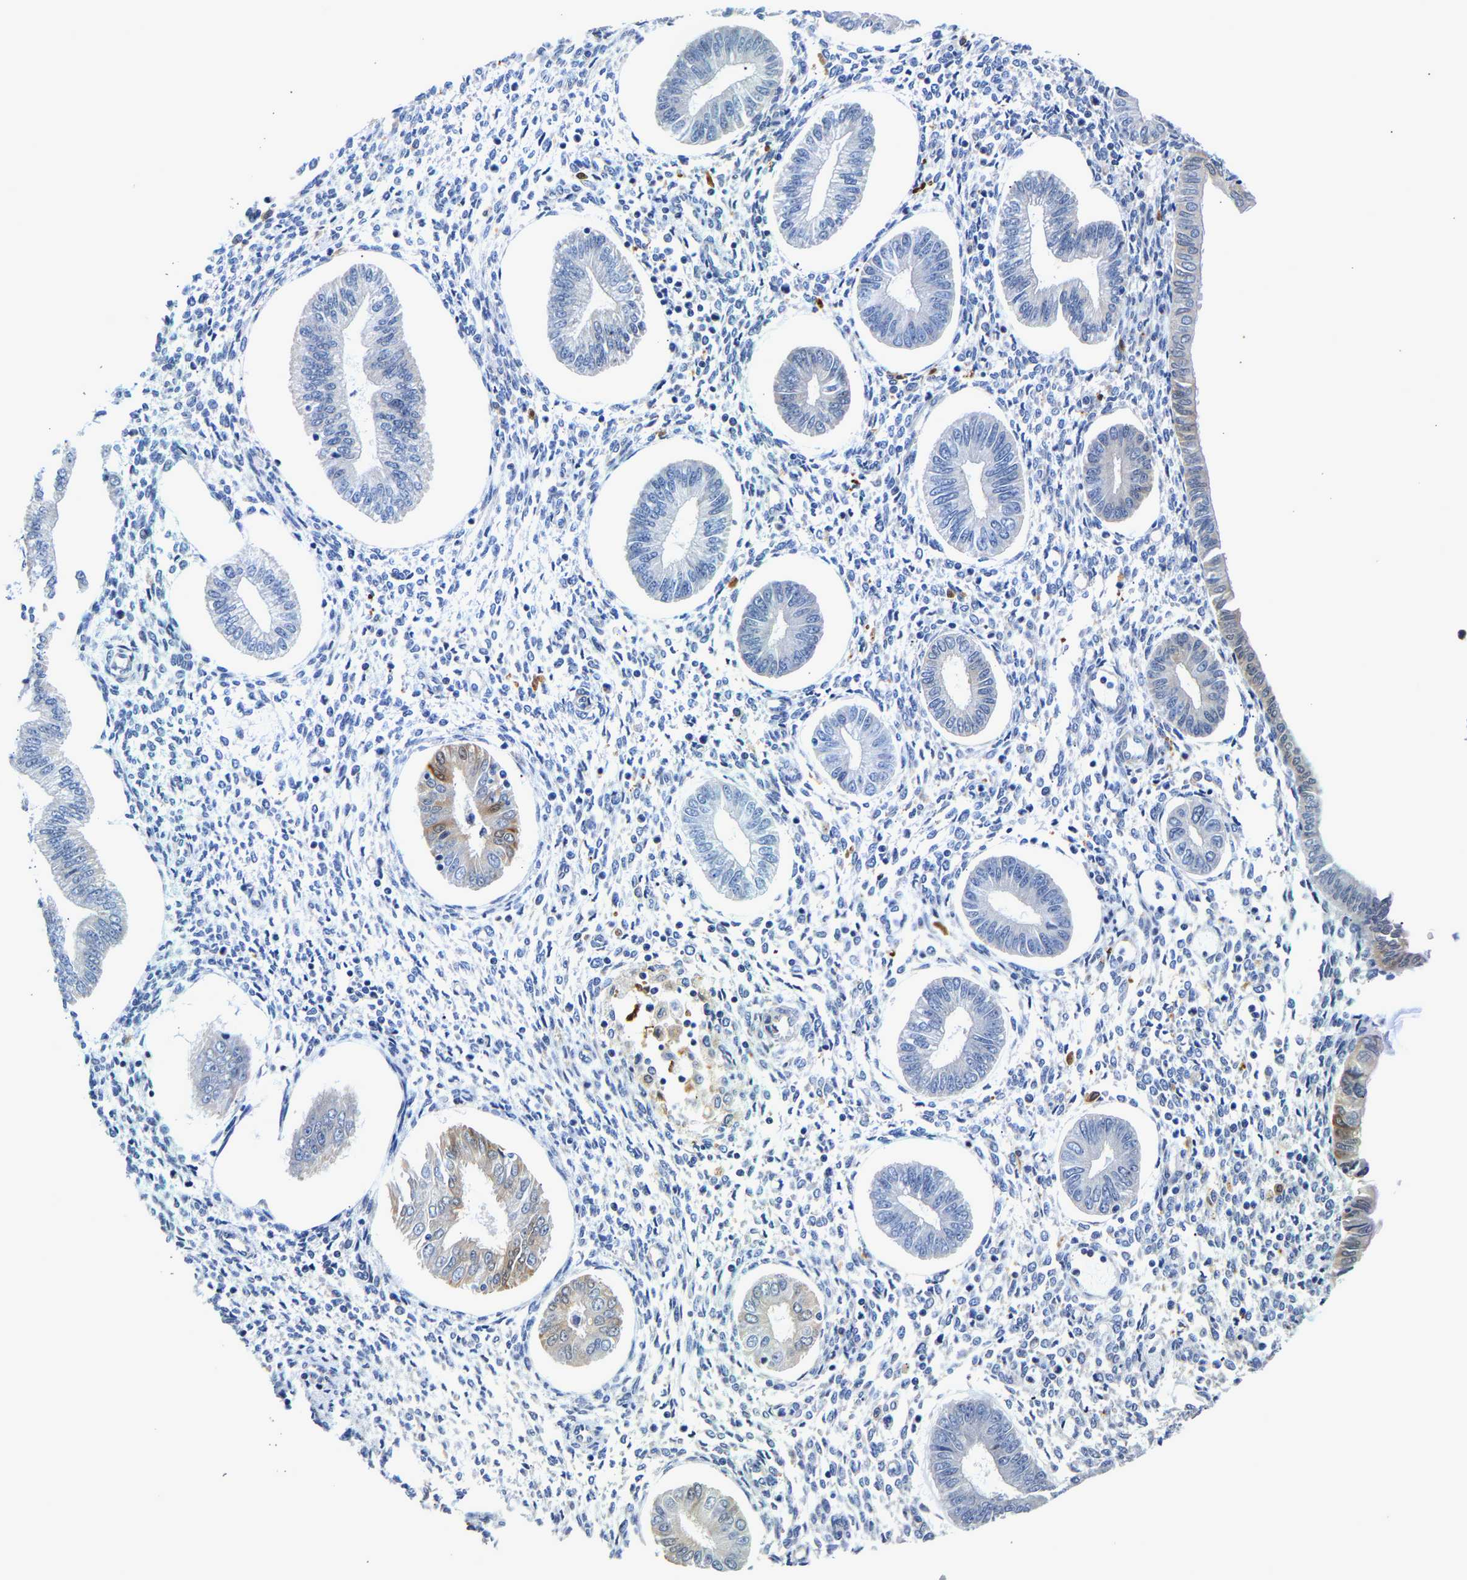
{"staining": {"intensity": "weak", "quantity": "<25%", "location": "cytoplasmic/membranous"}, "tissue": "endometrium", "cell_type": "Cells in endometrial stroma", "image_type": "normal", "snomed": [{"axis": "morphology", "description": "Normal tissue, NOS"}, {"axis": "topography", "description": "Endometrium"}], "caption": "IHC micrograph of benign human endometrium stained for a protein (brown), which shows no staining in cells in endometrial stroma.", "gene": "CCDC6", "patient": {"sex": "female", "age": 50}}